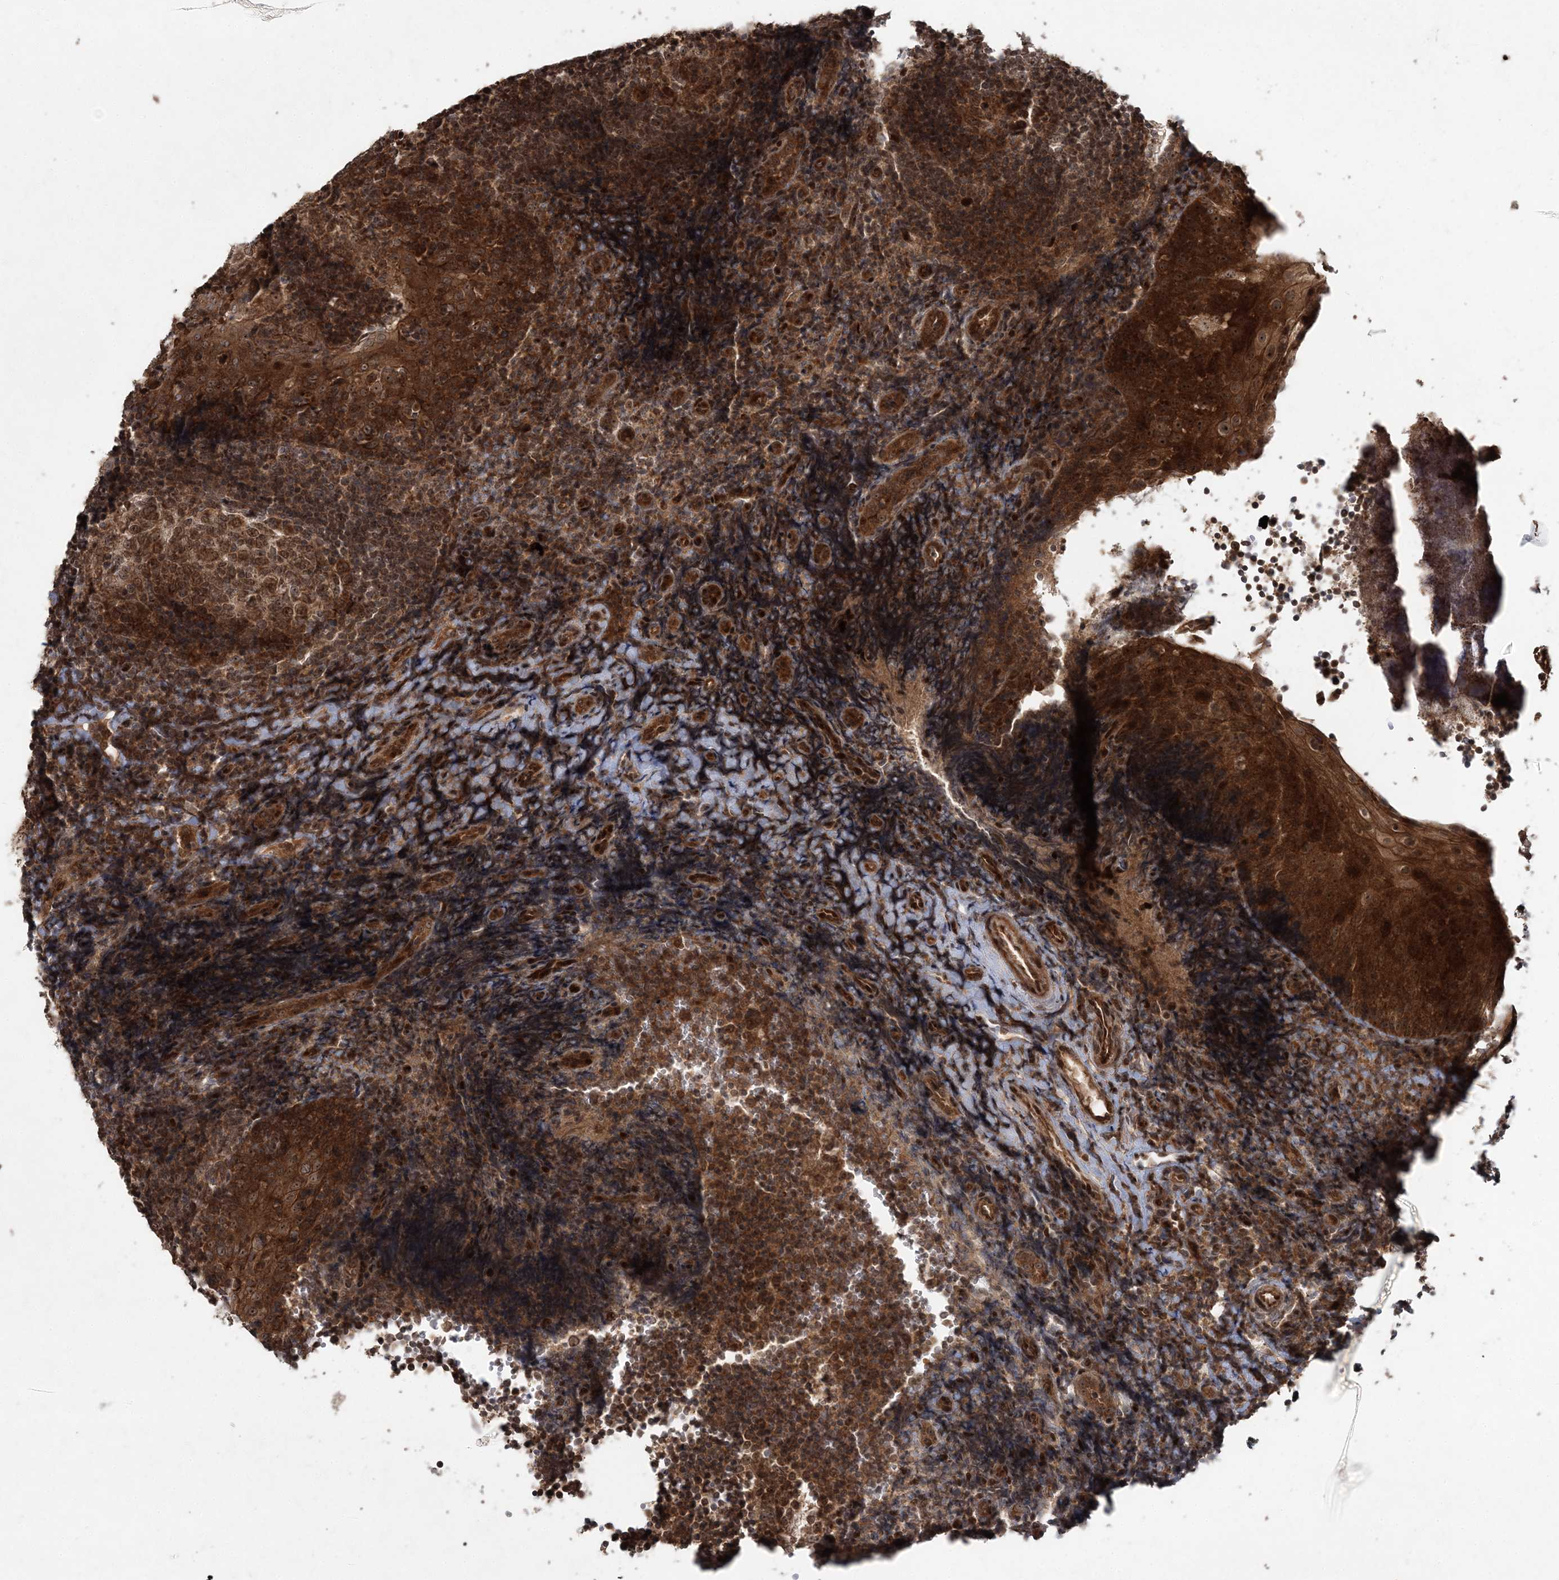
{"staining": {"intensity": "moderate", "quantity": ">75%", "location": "cytoplasmic/membranous,nuclear"}, "tissue": "tonsil", "cell_type": "Germinal center cells", "image_type": "normal", "snomed": [{"axis": "morphology", "description": "Normal tissue, NOS"}, {"axis": "topography", "description": "Tonsil"}], "caption": "Immunohistochemistry of normal tonsil shows medium levels of moderate cytoplasmic/membranous,nuclear staining in about >75% of germinal center cells. The staining was performed using DAB (3,3'-diaminobenzidine) to visualize the protein expression in brown, while the nuclei were stained in blue with hematoxylin (Magnification: 20x).", "gene": "SERINC1", "patient": {"sex": "female", "age": 40}}